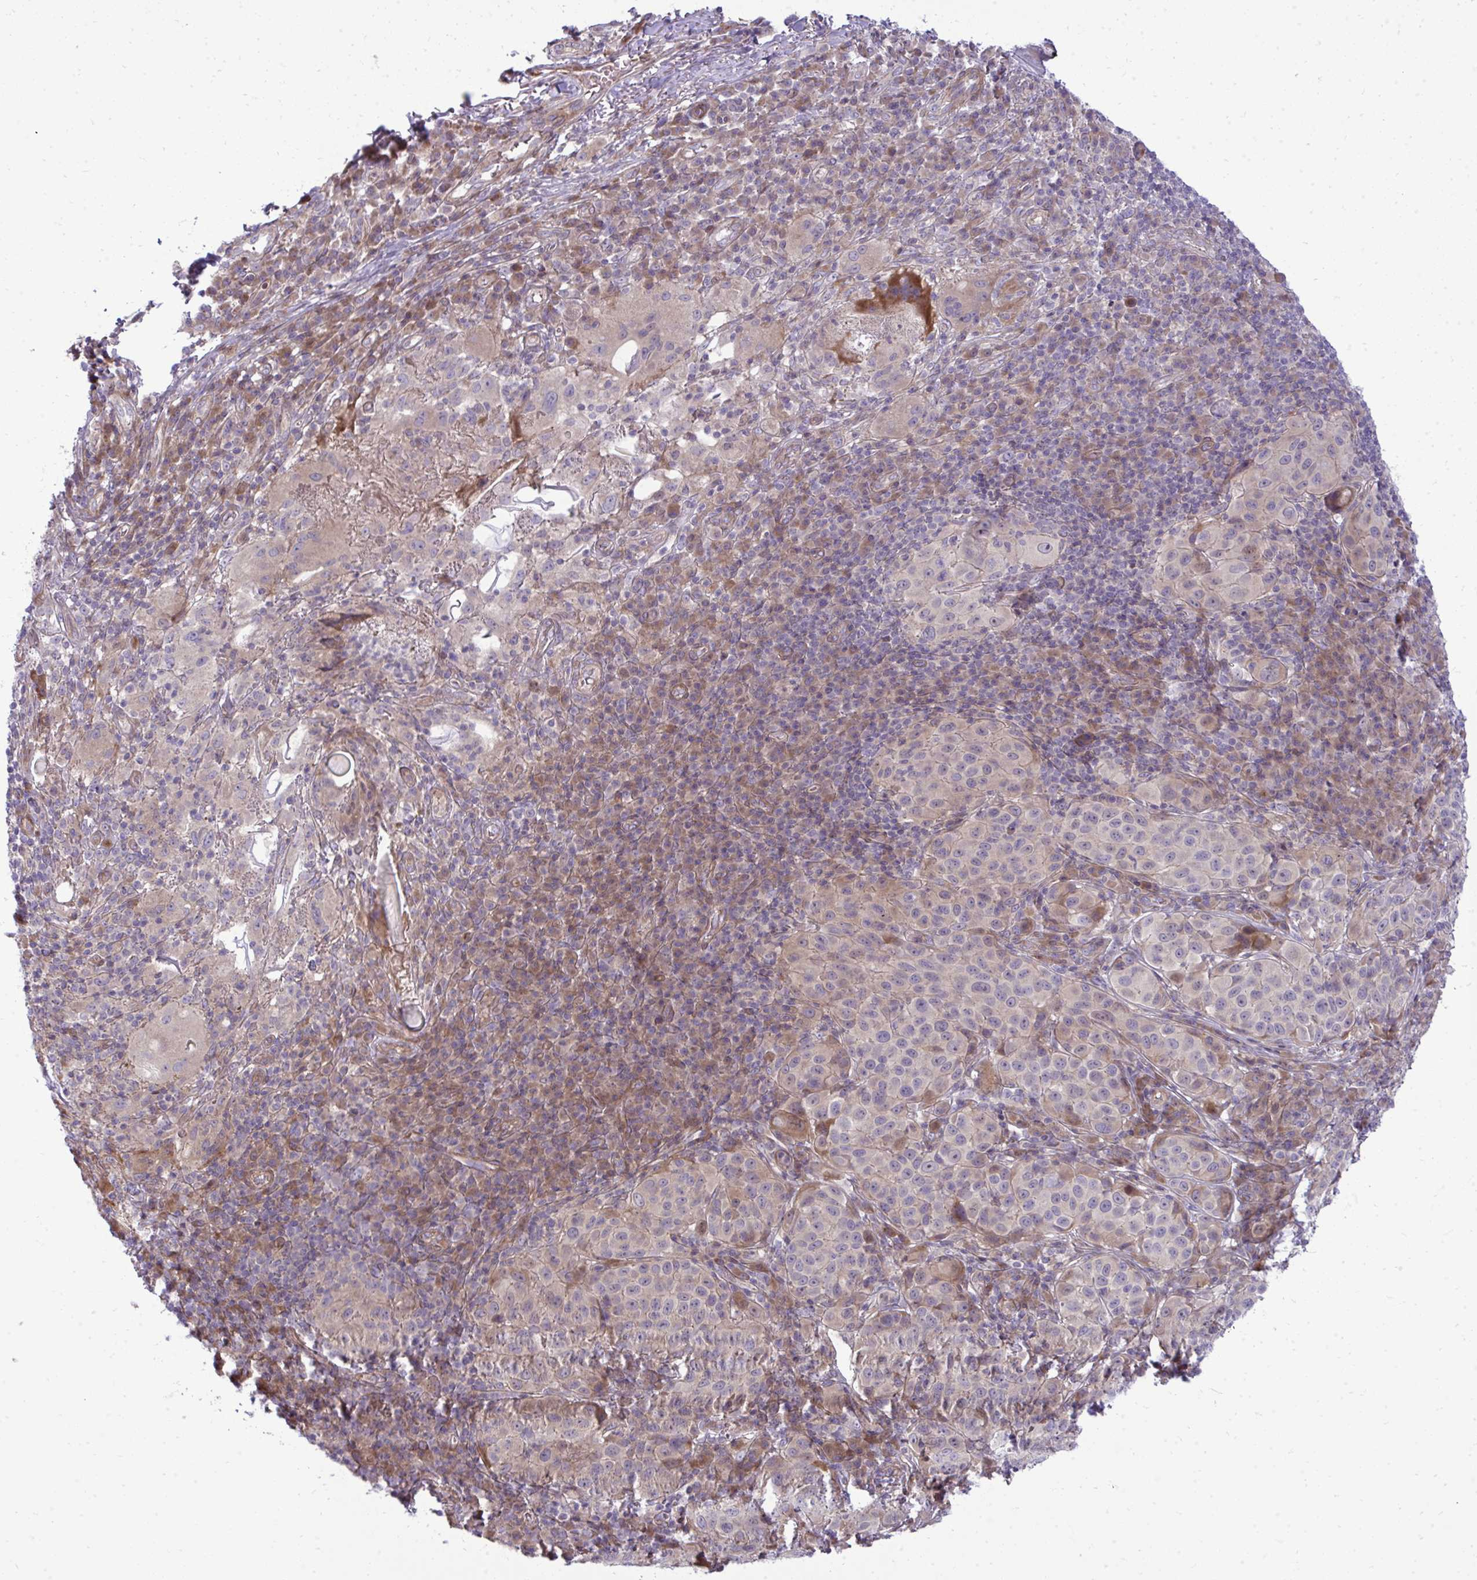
{"staining": {"intensity": "weak", "quantity": "<25%", "location": "cytoplasmic/membranous"}, "tissue": "melanoma", "cell_type": "Tumor cells", "image_type": "cancer", "snomed": [{"axis": "morphology", "description": "Malignant melanoma, NOS"}, {"axis": "topography", "description": "Skin"}], "caption": "High magnification brightfield microscopy of malignant melanoma stained with DAB (brown) and counterstained with hematoxylin (blue): tumor cells show no significant staining. (Brightfield microscopy of DAB immunohistochemistry (IHC) at high magnification).", "gene": "ZSCAN9", "patient": {"sex": "male", "age": 38}}